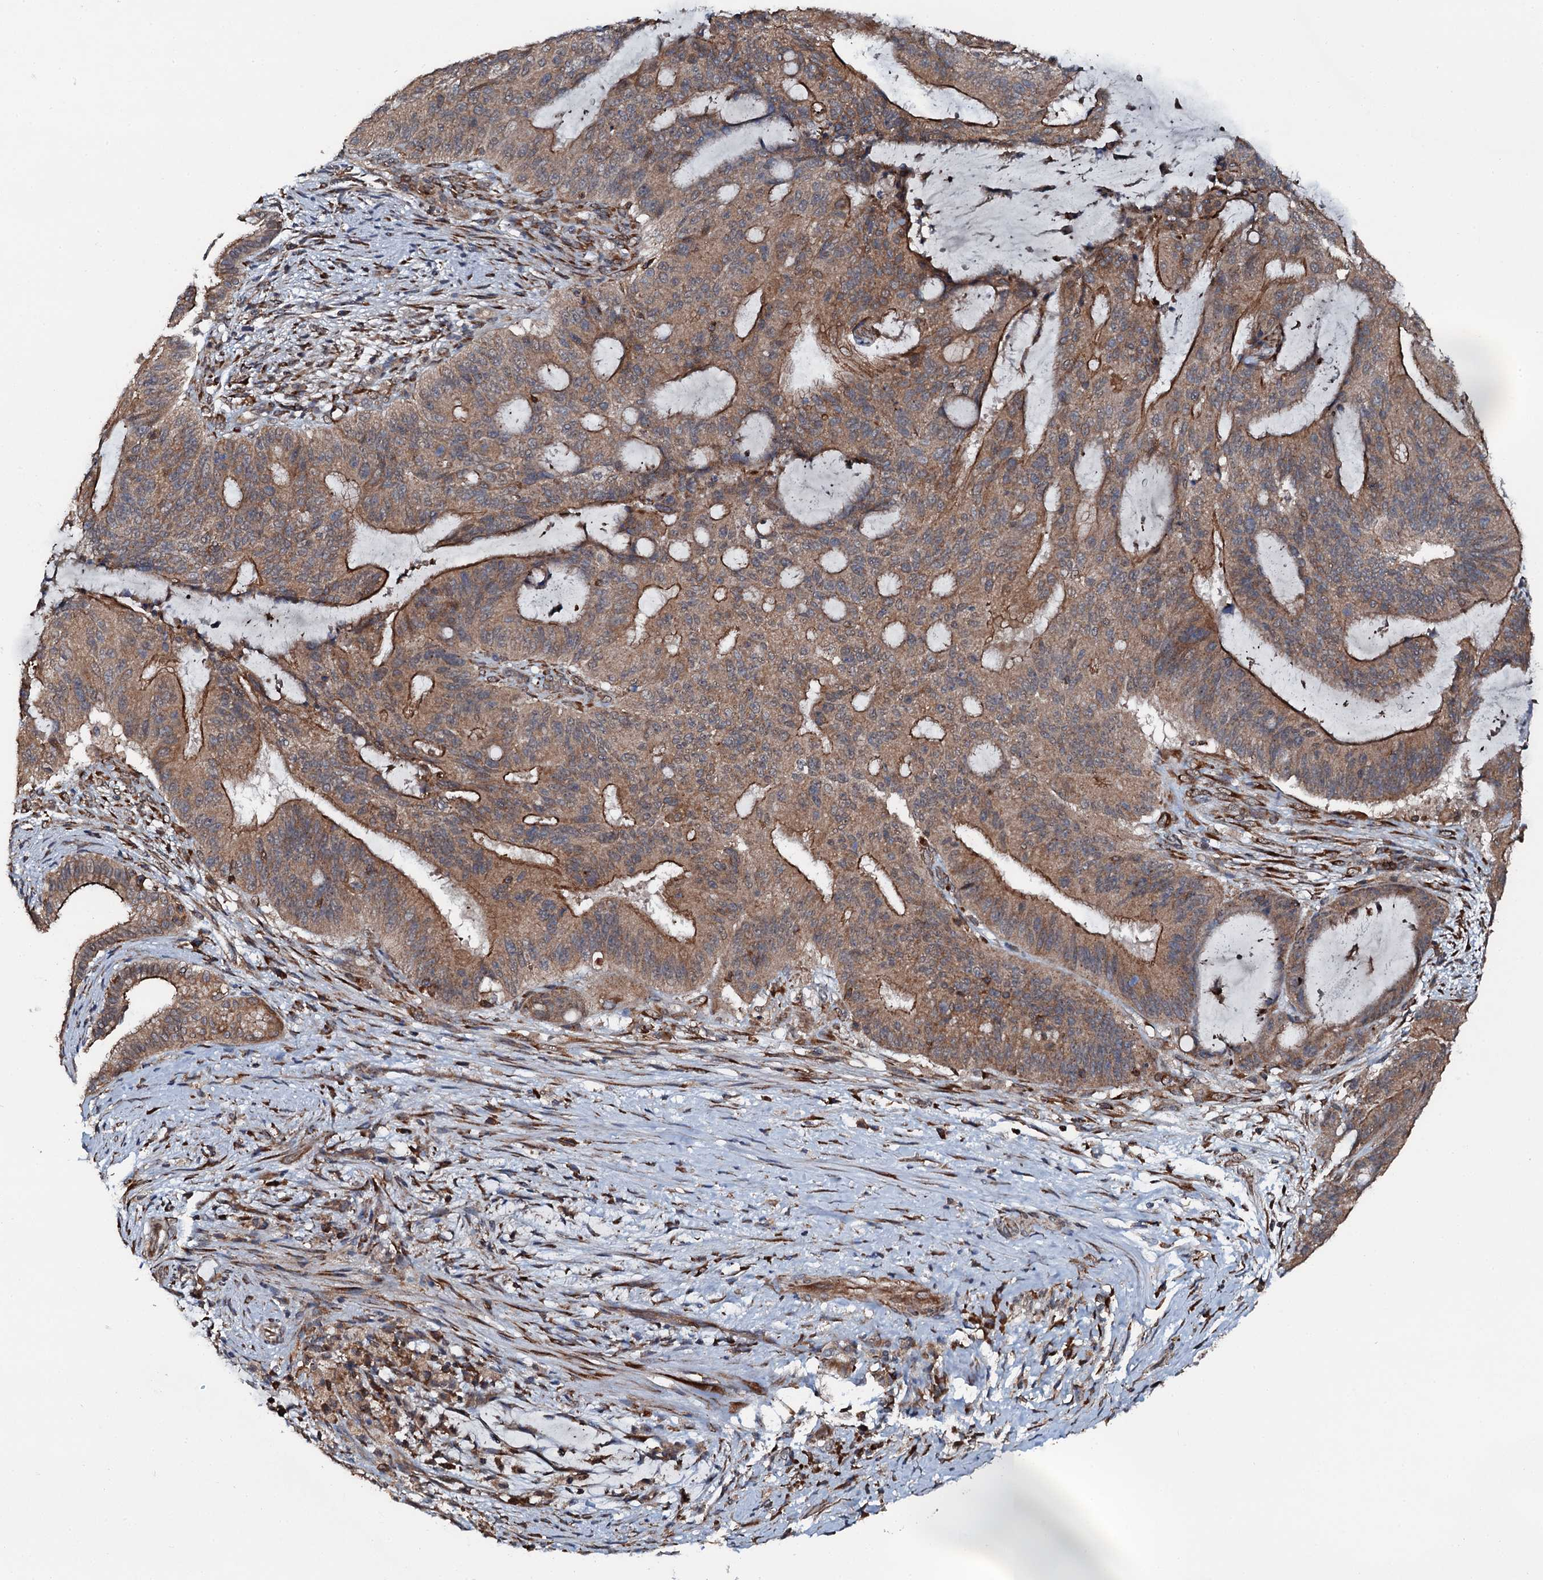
{"staining": {"intensity": "moderate", "quantity": ">75%", "location": "cytoplasmic/membranous"}, "tissue": "liver cancer", "cell_type": "Tumor cells", "image_type": "cancer", "snomed": [{"axis": "morphology", "description": "Normal tissue, NOS"}, {"axis": "morphology", "description": "Cholangiocarcinoma"}, {"axis": "topography", "description": "Liver"}, {"axis": "topography", "description": "Peripheral nerve tissue"}], "caption": "A micrograph showing moderate cytoplasmic/membranous expression in approximately >75% of tumor cells in liver cancer, as visualized by brown immunohistochemical staining.", "gene": "EDC4", "patient": {"sex": "female", "age": 73}}